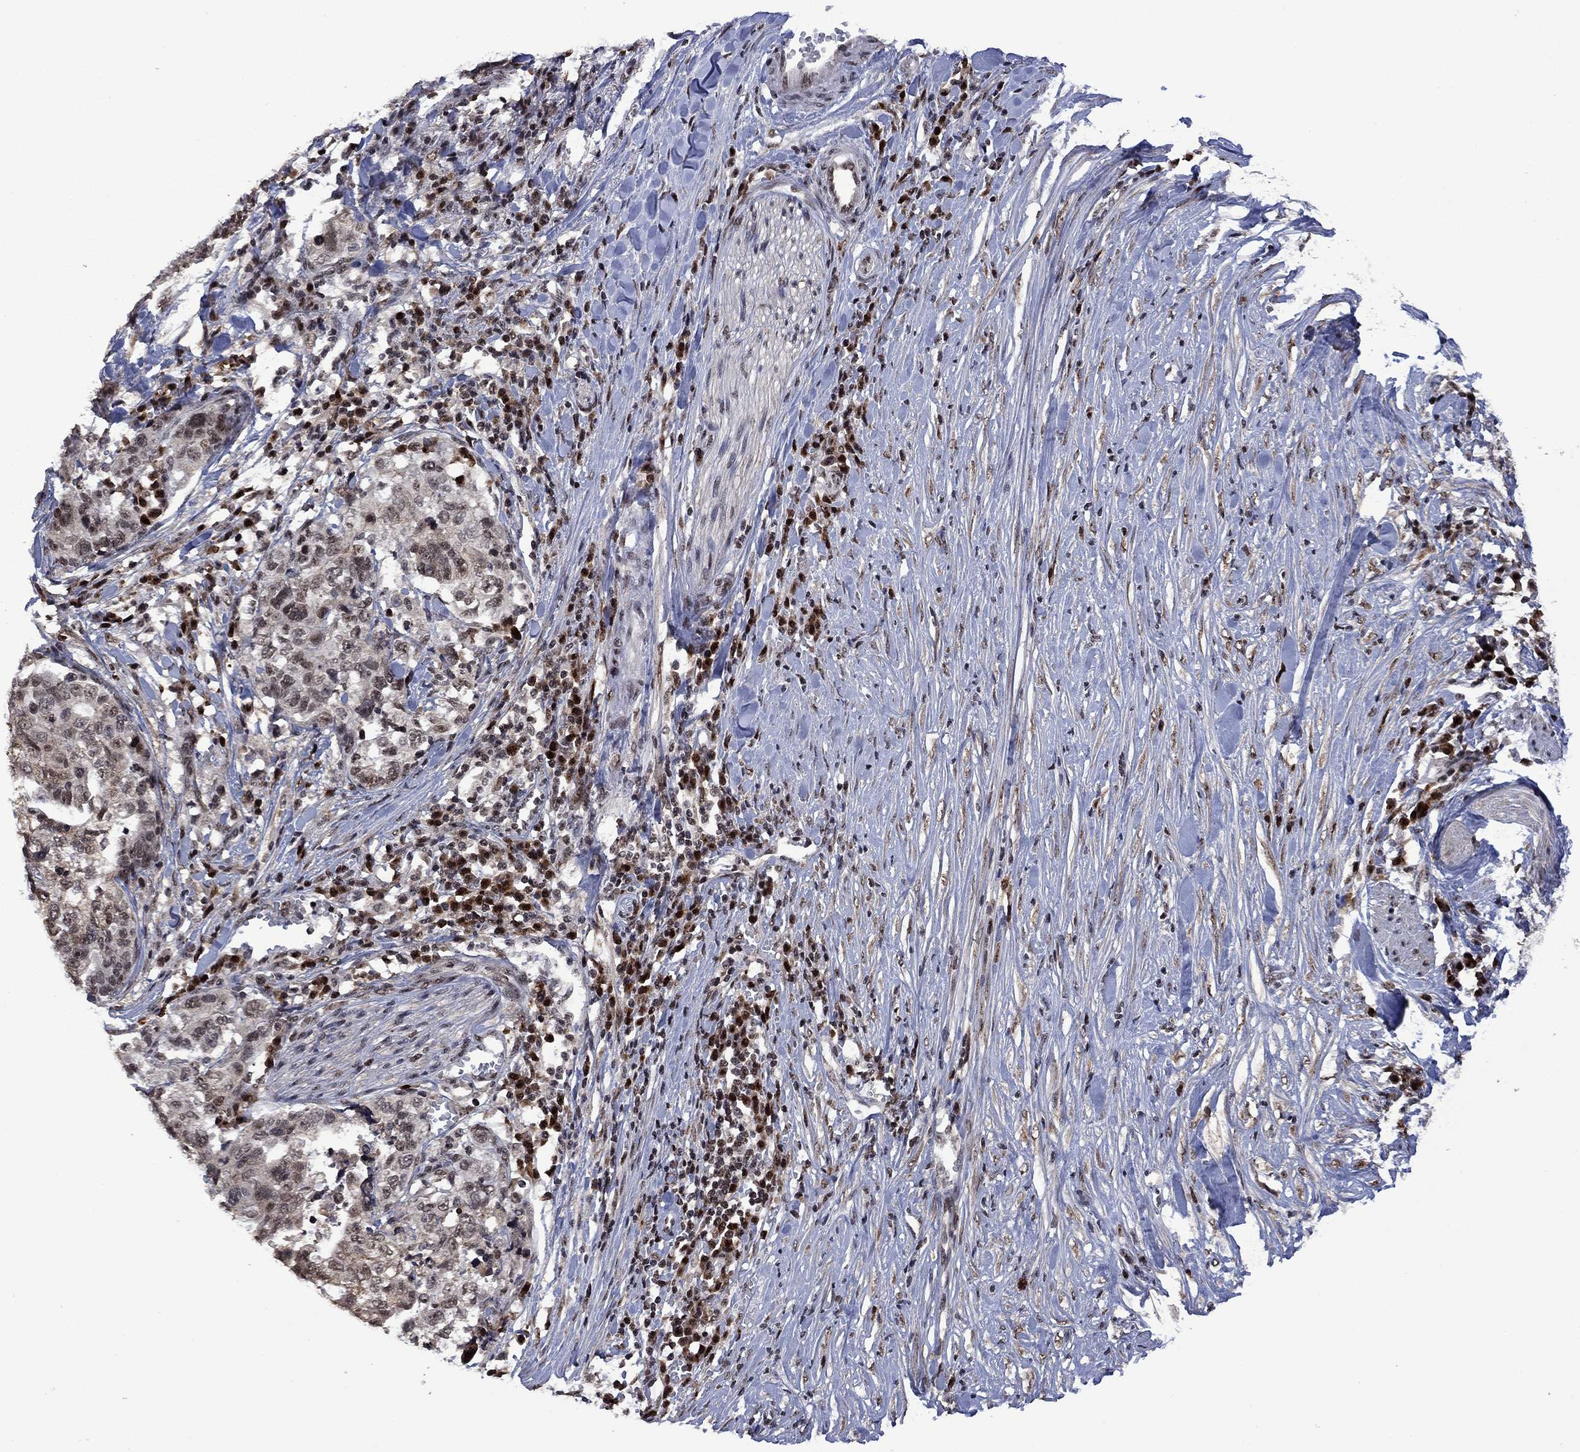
{"staining": {"intensity": "negative", "quantity": "none", "location": "none"}, "tissue": "stomach cancer", "cell_type": "Tumor cells", "image_type": "cancer", "snomed": [{"axis": "morphology", "description": "Adenocarcinoma, NOS"}, {"axis": "topography", "description": "Stomach, upper"}], "caption": "DAB immunohistochemical staining of stomach cancer displays no significant expression in tumor cells.", "gene": "FBL", "patient": {"sex": "female", "age": 67}}